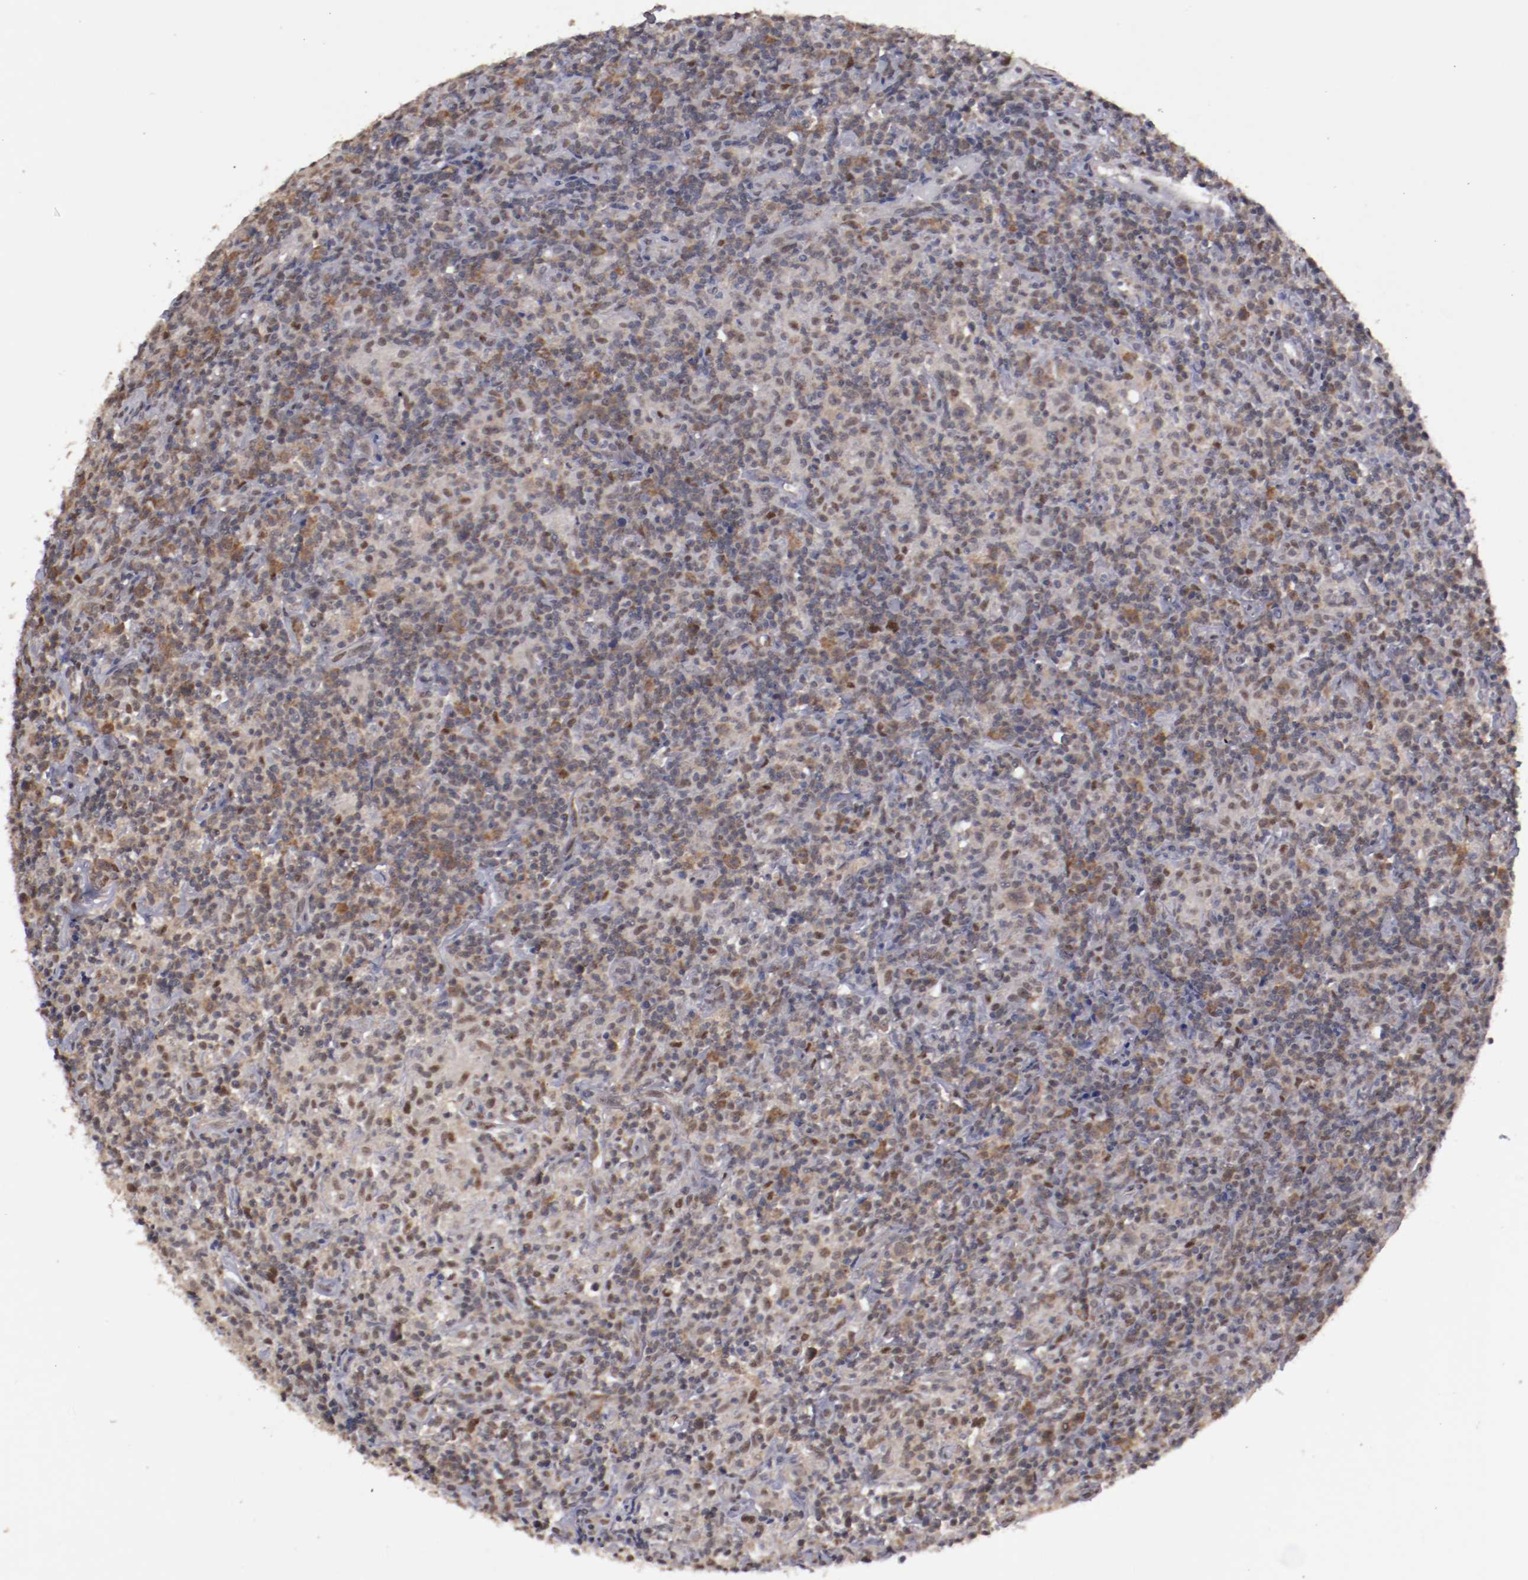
{"staining": {"intensity": "weak", "quantity": "25%-75%", "location": "cytoplasmic/membranous,nuclear"}, "tissue": "lymphoma", "cell_type": "Tumor cells", "image_type": "cancer", "snomed": [{"axis": "morphology", "description": "Hodgkin's disease, NOS"}, {"axis": "topography", "description": "Lymph node"}], "caption": "Hodgkin's disease stained for a protein reveals weak cytoplasmic/membranous and nuclear positivity in tumor cells. Immunohistochemistry (ihc) stains the protein of interest in brown and the nuclei are stained blue.", "gene": "ARNT", "patient": {"sex": "male", "age": 65}}